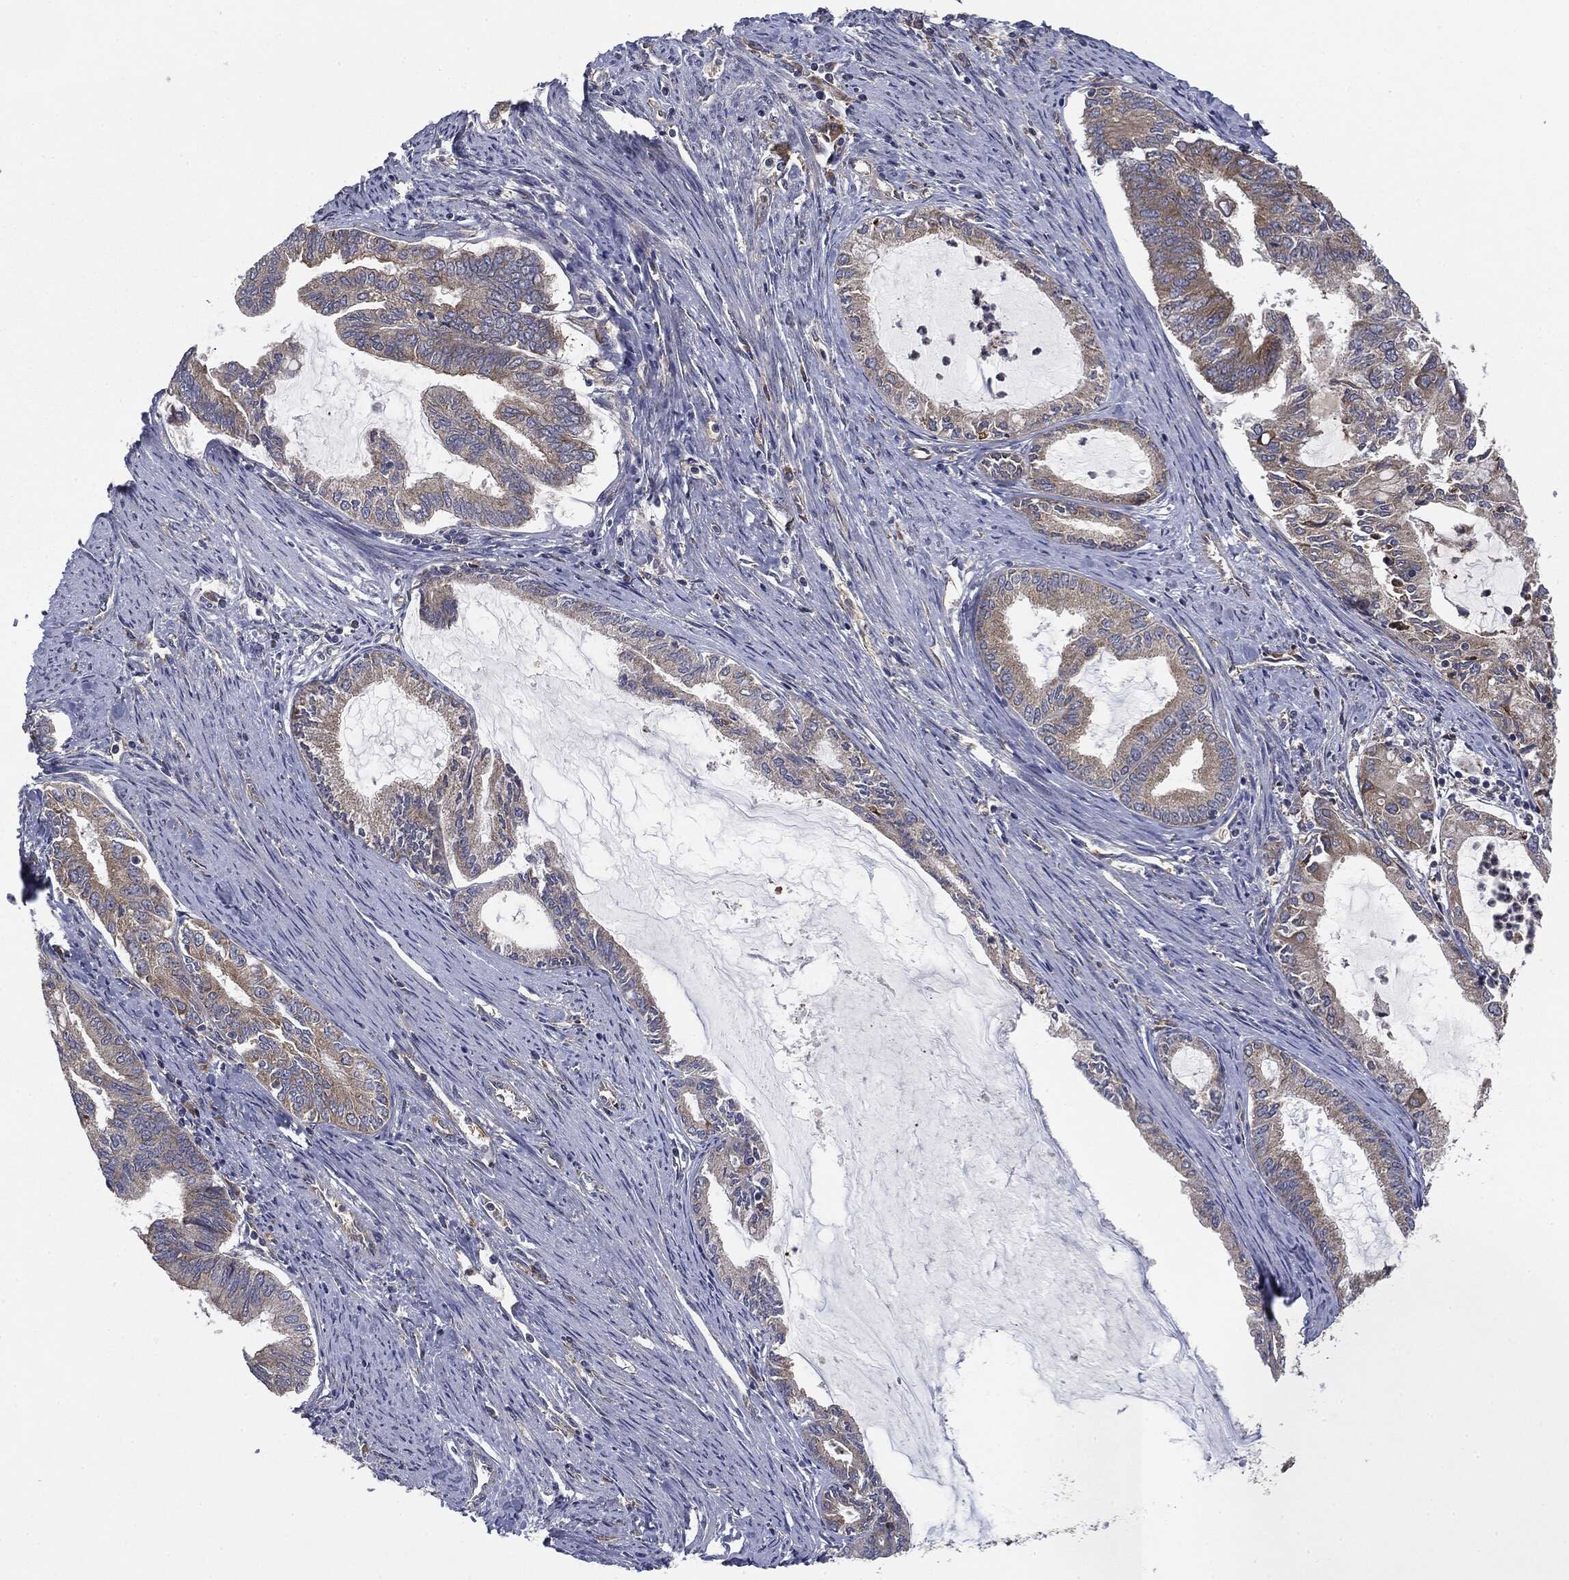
{"staining": {"intensity": "moderate", "quantity": "25%-75%", "location": "cytoplasmic/membranous"}, "tissue": "endometrial cancer", "cell_type": "Tumor cells", "image_type": "cancer", "snomed": [{"axis": "morphology", "description": "Adenocarcinoma, NOS"}, {"axis": "topography", "description": "Endometrium"}], "caption": "Protein staining of endometrial adenocarcinoma tissue reveals moderate cytoplasmic/membranous staining in about 25%-75% of tumor cells.", "gene": "EIF2AK2", "patient": {"sex": "female", "age": 86}}